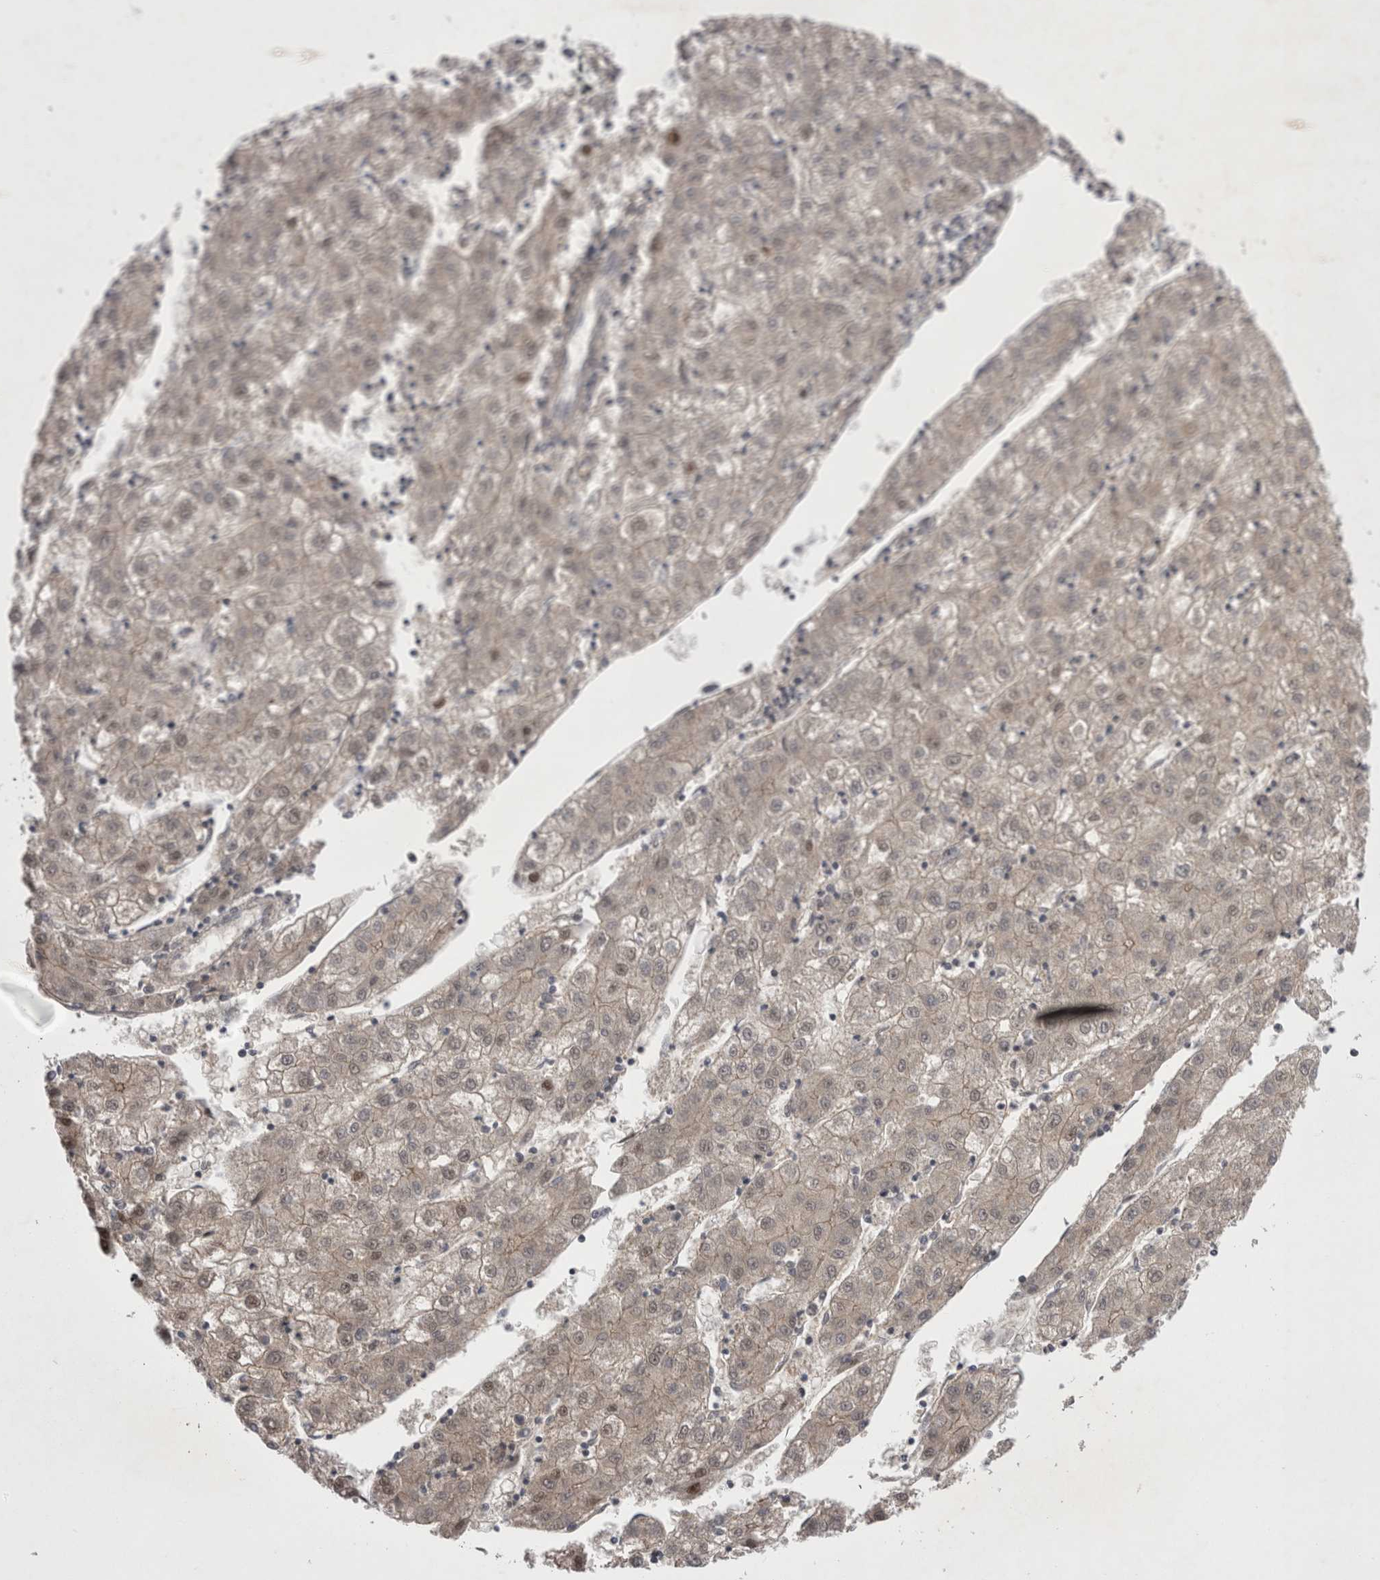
{"staining": {"intensity": "weak", "quantity": "25%-75%", "location": "cytoplasmic/membranous,nuclear"}, "tissue": "liver cancer", "cell_type": "Tumor cells", "image_type": "cancer", "snomed": [{"axis": "morphology", "description": "Carcinoma, Hepatocellular, NOS"}, {"axis": "topography", "description": "Liver"}], "caption": "Protein staining of liver cancer (hepatocellular carcinoma) tissue shows weak cytoplasmic/membranous and nuclear expression in approximately 25%-75% of tumor cells.", "gene": "NENF", "patient": {"sex": "male", "age": 72}}